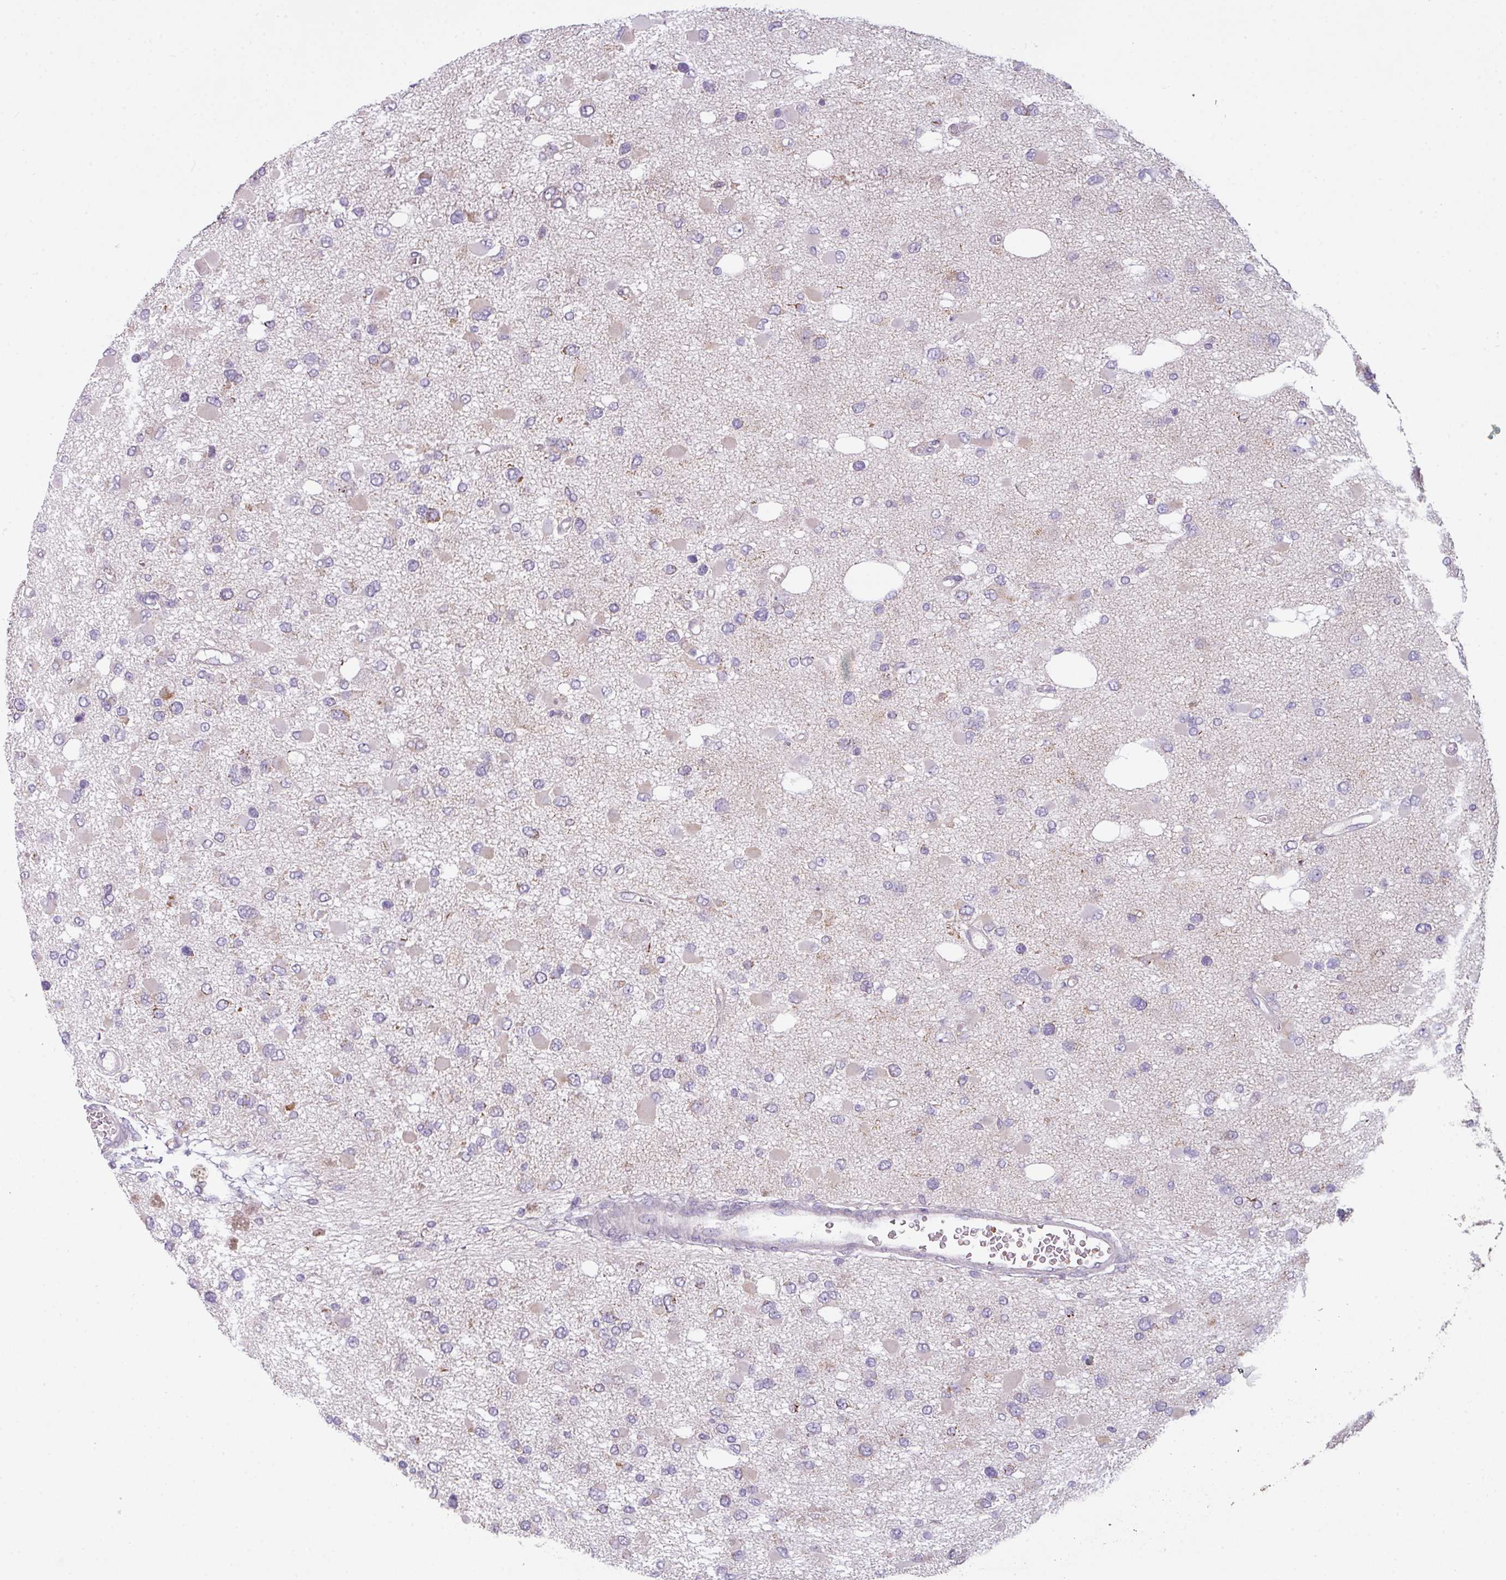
{"staining": {"intensity": "negative", "quantity": "none", "location": "none"}, "tissue": "glioma", "cell_type": "Tumor cells", "image_type": "cancer", "snomed": [{"axis": "morphology", "description": "Glioma, malignant, High grade"}, {"axis": "topography", "description": "Brain"}], "caption": "DAB (3,3'-diaminobenzidine) immunohistochemical staining of human malignant glioma (high-grade) shows no significant staining in tumor cells.", "gene": "C2orf68", "patient": {"sex": "male", "age": 53}}